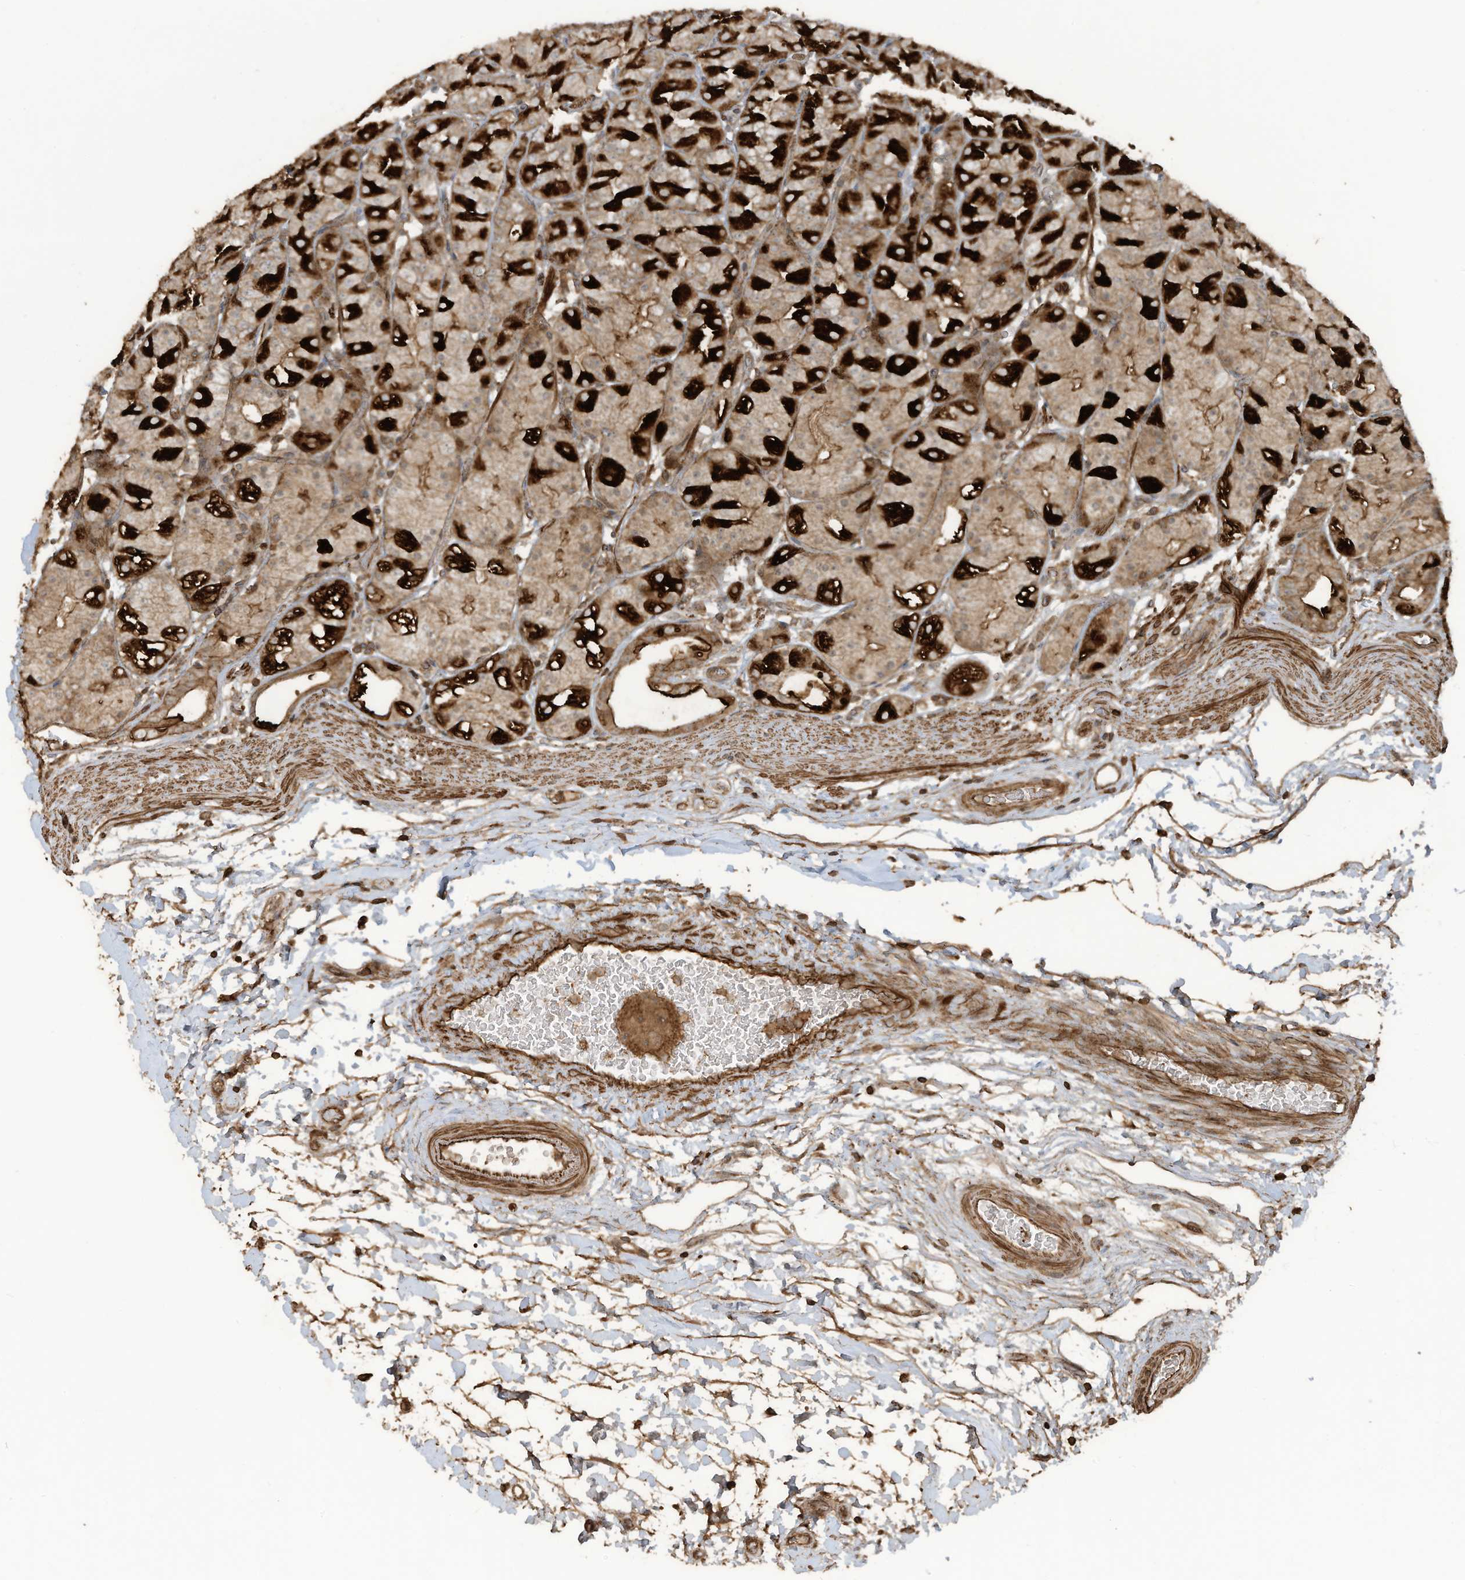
{"staining": {"intensity": "strong", "quantity": ">75%", "location": "cytoplasmic/membranous"}, "tissue": "stomach", "cell_type": "Glandular cells", "image_type": "normal", "snomed": [{"axis": "morphology", "description": "Normal tissue, NOS"}, {"axis": "topography", "description": "Stomach, upper"}], "caption": "This image shows IHC staining of normal human stomach, with high strong cytoplasmic/membranous expression in approximately >75% of glandular cells.", "gene": "DDIT4", "patient": {"sex": "male", "age": 48}}